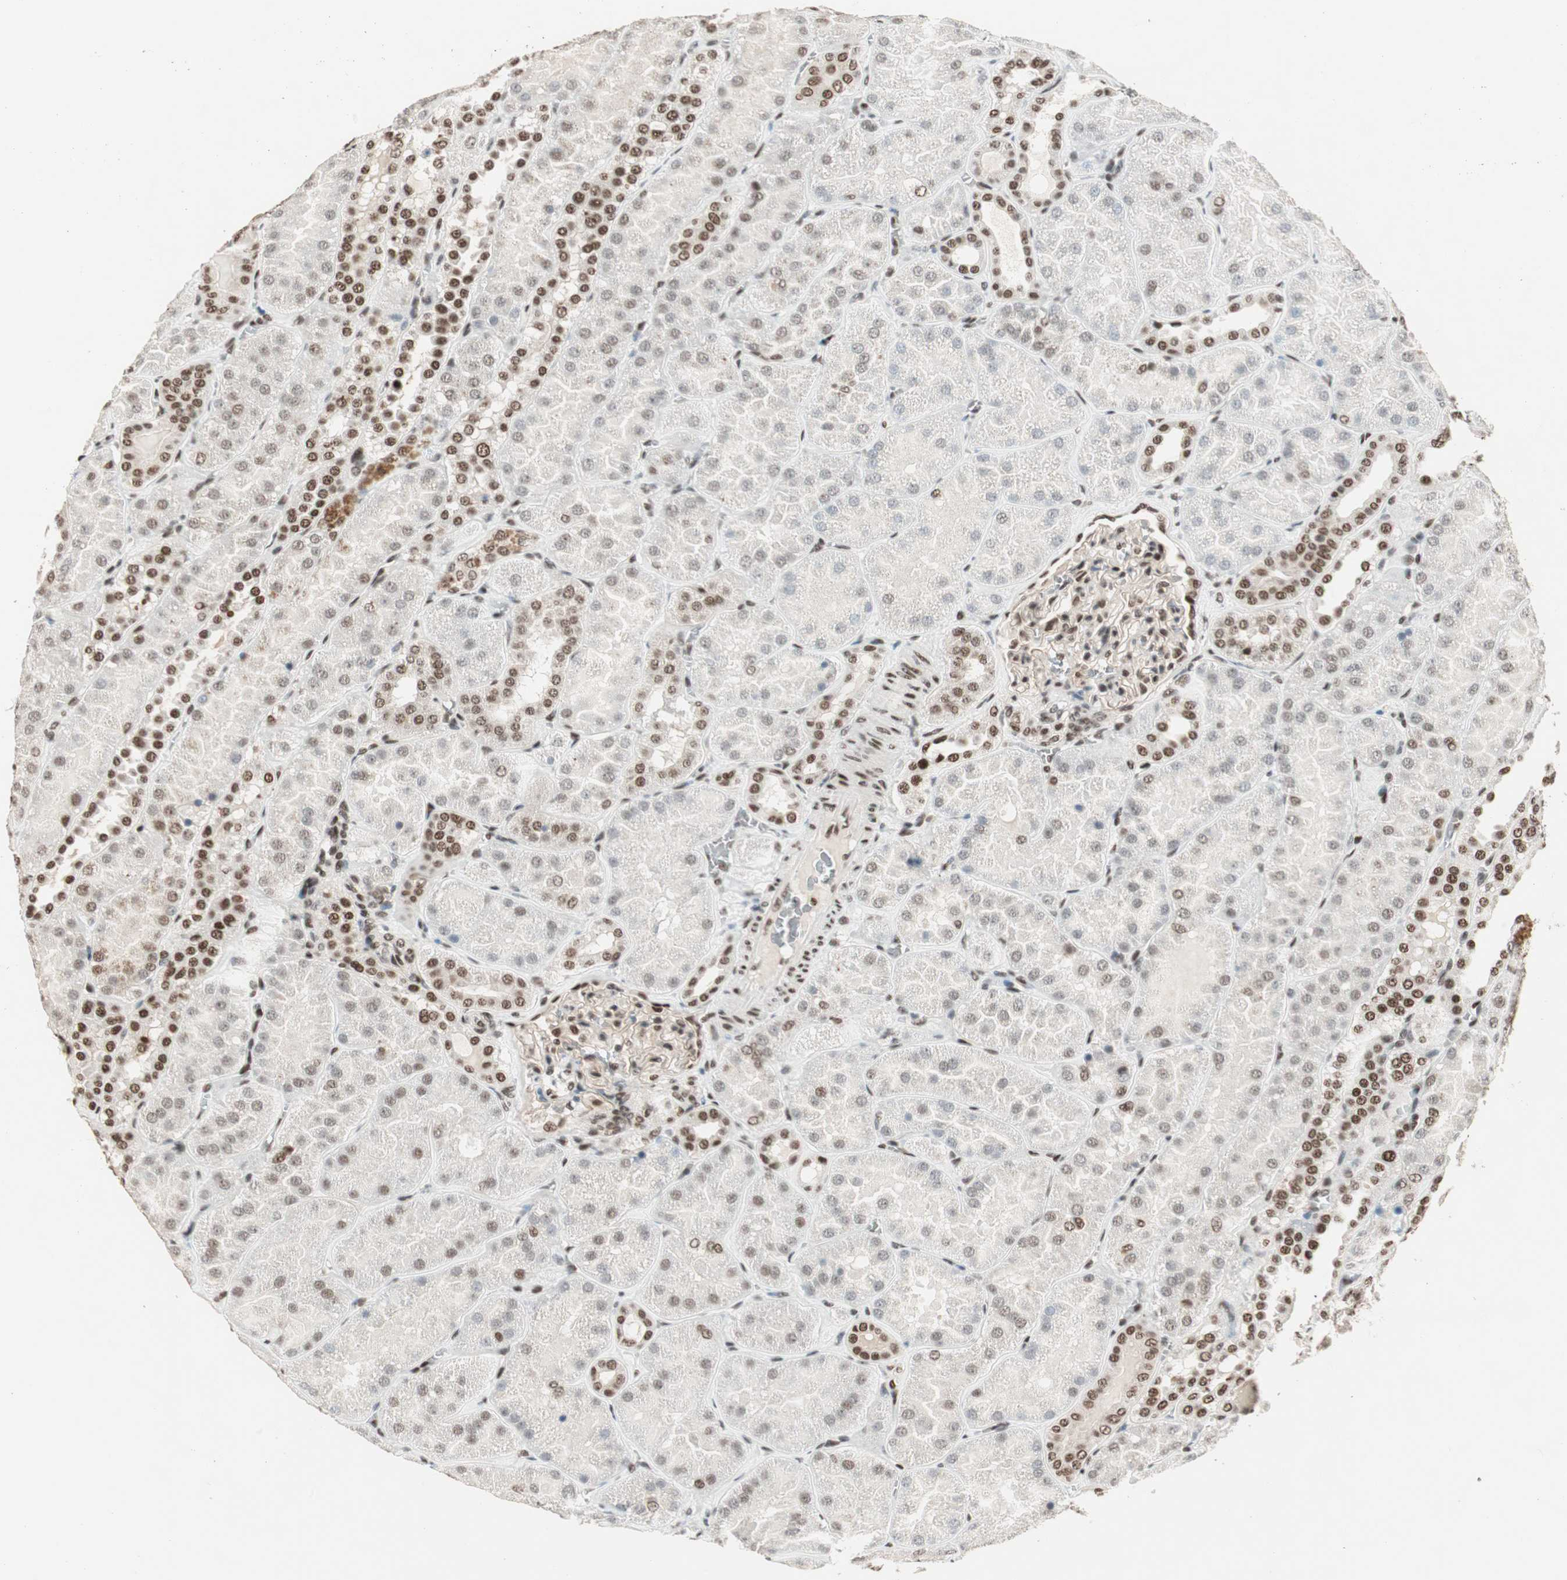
{"staining": {"intensity": "moderate", "quantity": ">75%", "location": "nuclear"}, "tissue": "kidney", "cell_type": "Cells in glomeruli", "image_type": "normal", "snomed": [{"axis": "morphology", "description": "Normal tissue, NOS"}, {"axis": "topography", "description": "Kidney"}], "caption": "Moderate nuclear staining for a protein is seen in about >75% of cells in glomeruli of benign kidney using IHC.", "gene": "MDC1", "patient": {"sex": "male", "age": 28}}